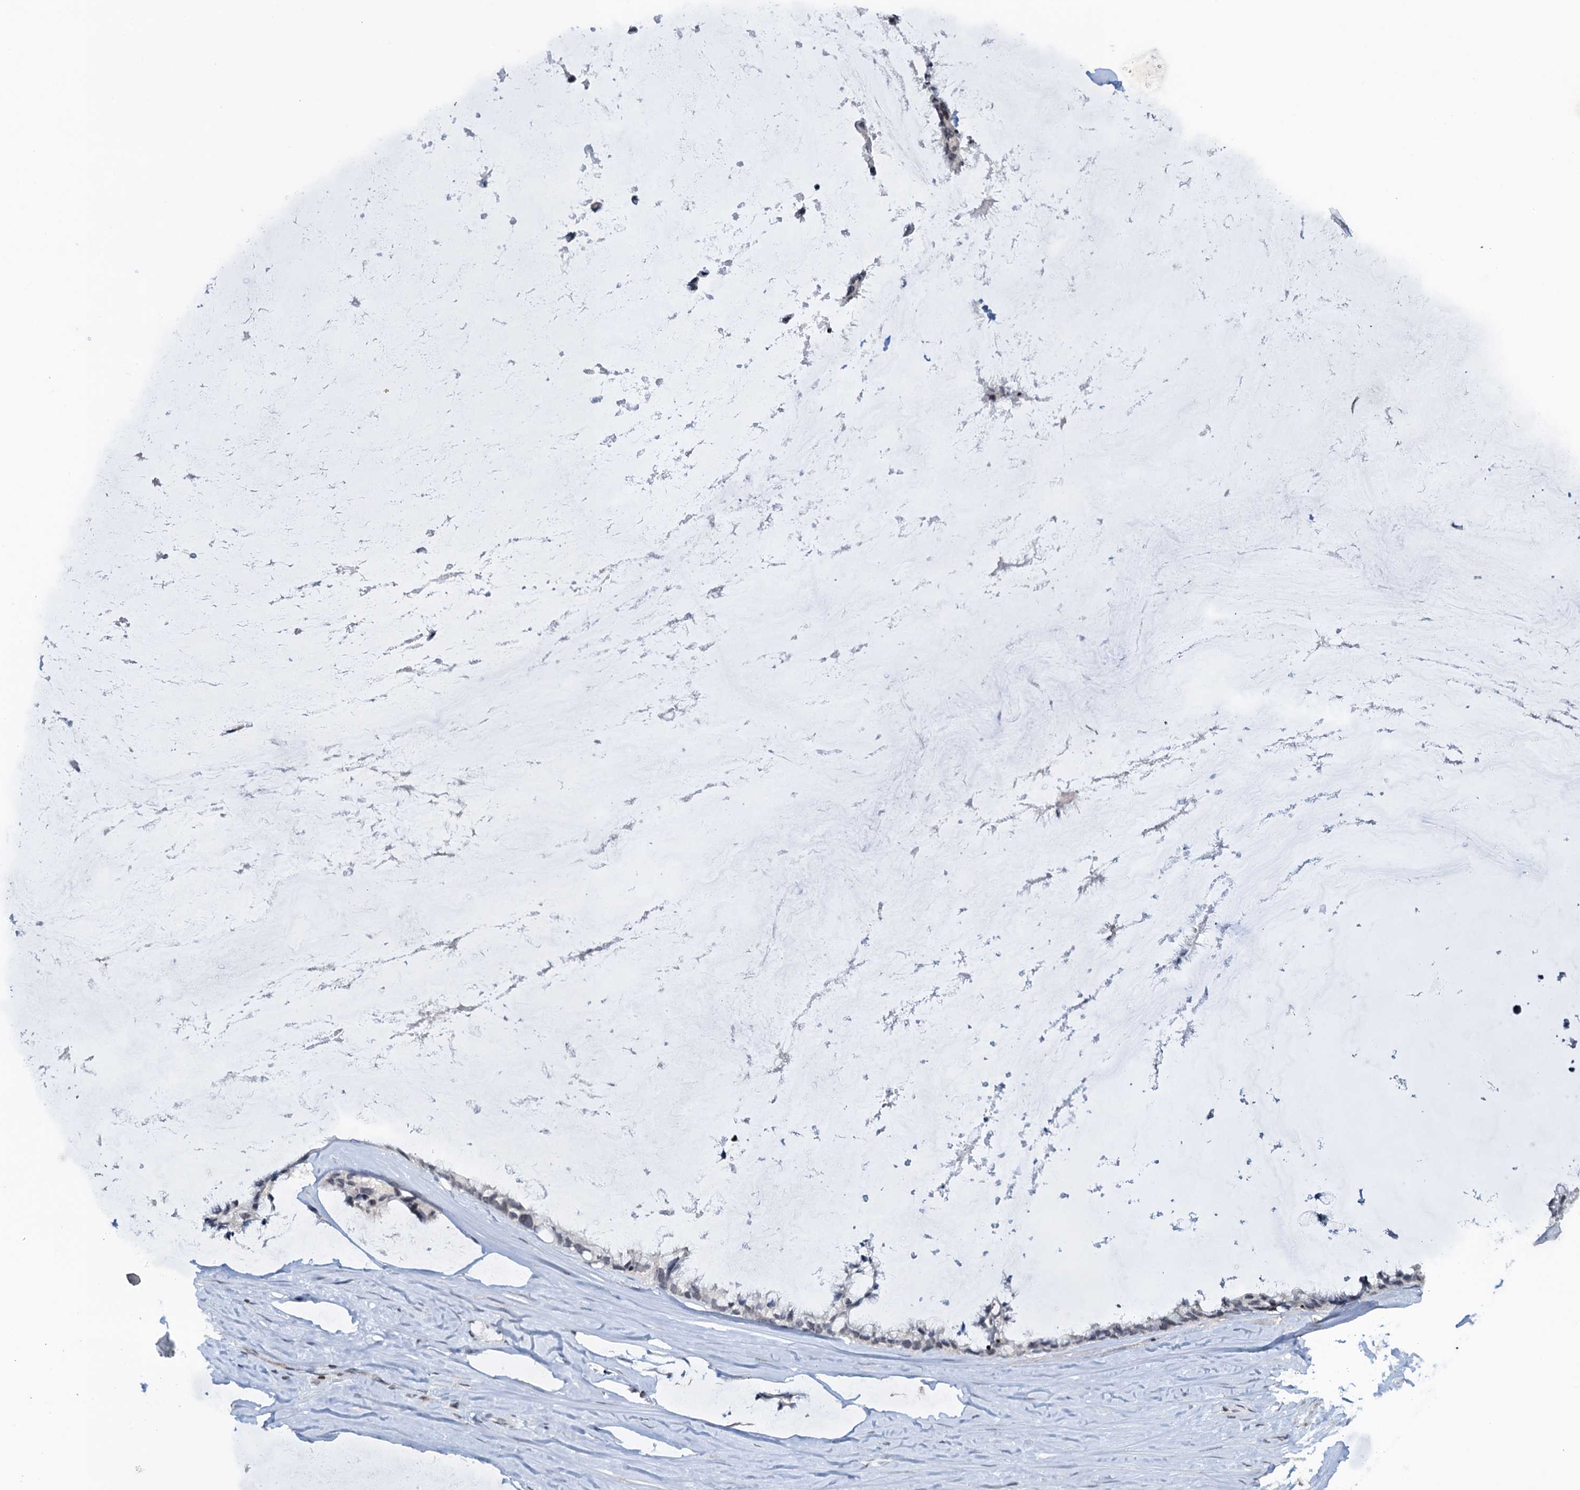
{"staining": {"intensity": "negative", "quantity": "none", "location": "none"}, "tissue": "ovarian cancer", "cell_type": "Tumor cells", "image_type": "cancer", "snomed": [{"axis": "morphology", "description": "Cystadenocarcinoma, mucinous, NOS"}, {"axis": "topography", "description": "Ovary"}], "caption": "Immunohistochemistry of ovarian cancer (mucinous cystadenocarcinoma) demonstrates no positivity in tumor cells.", "gene": "FYB1", "patient": {"sex": "female", "age": 39}}